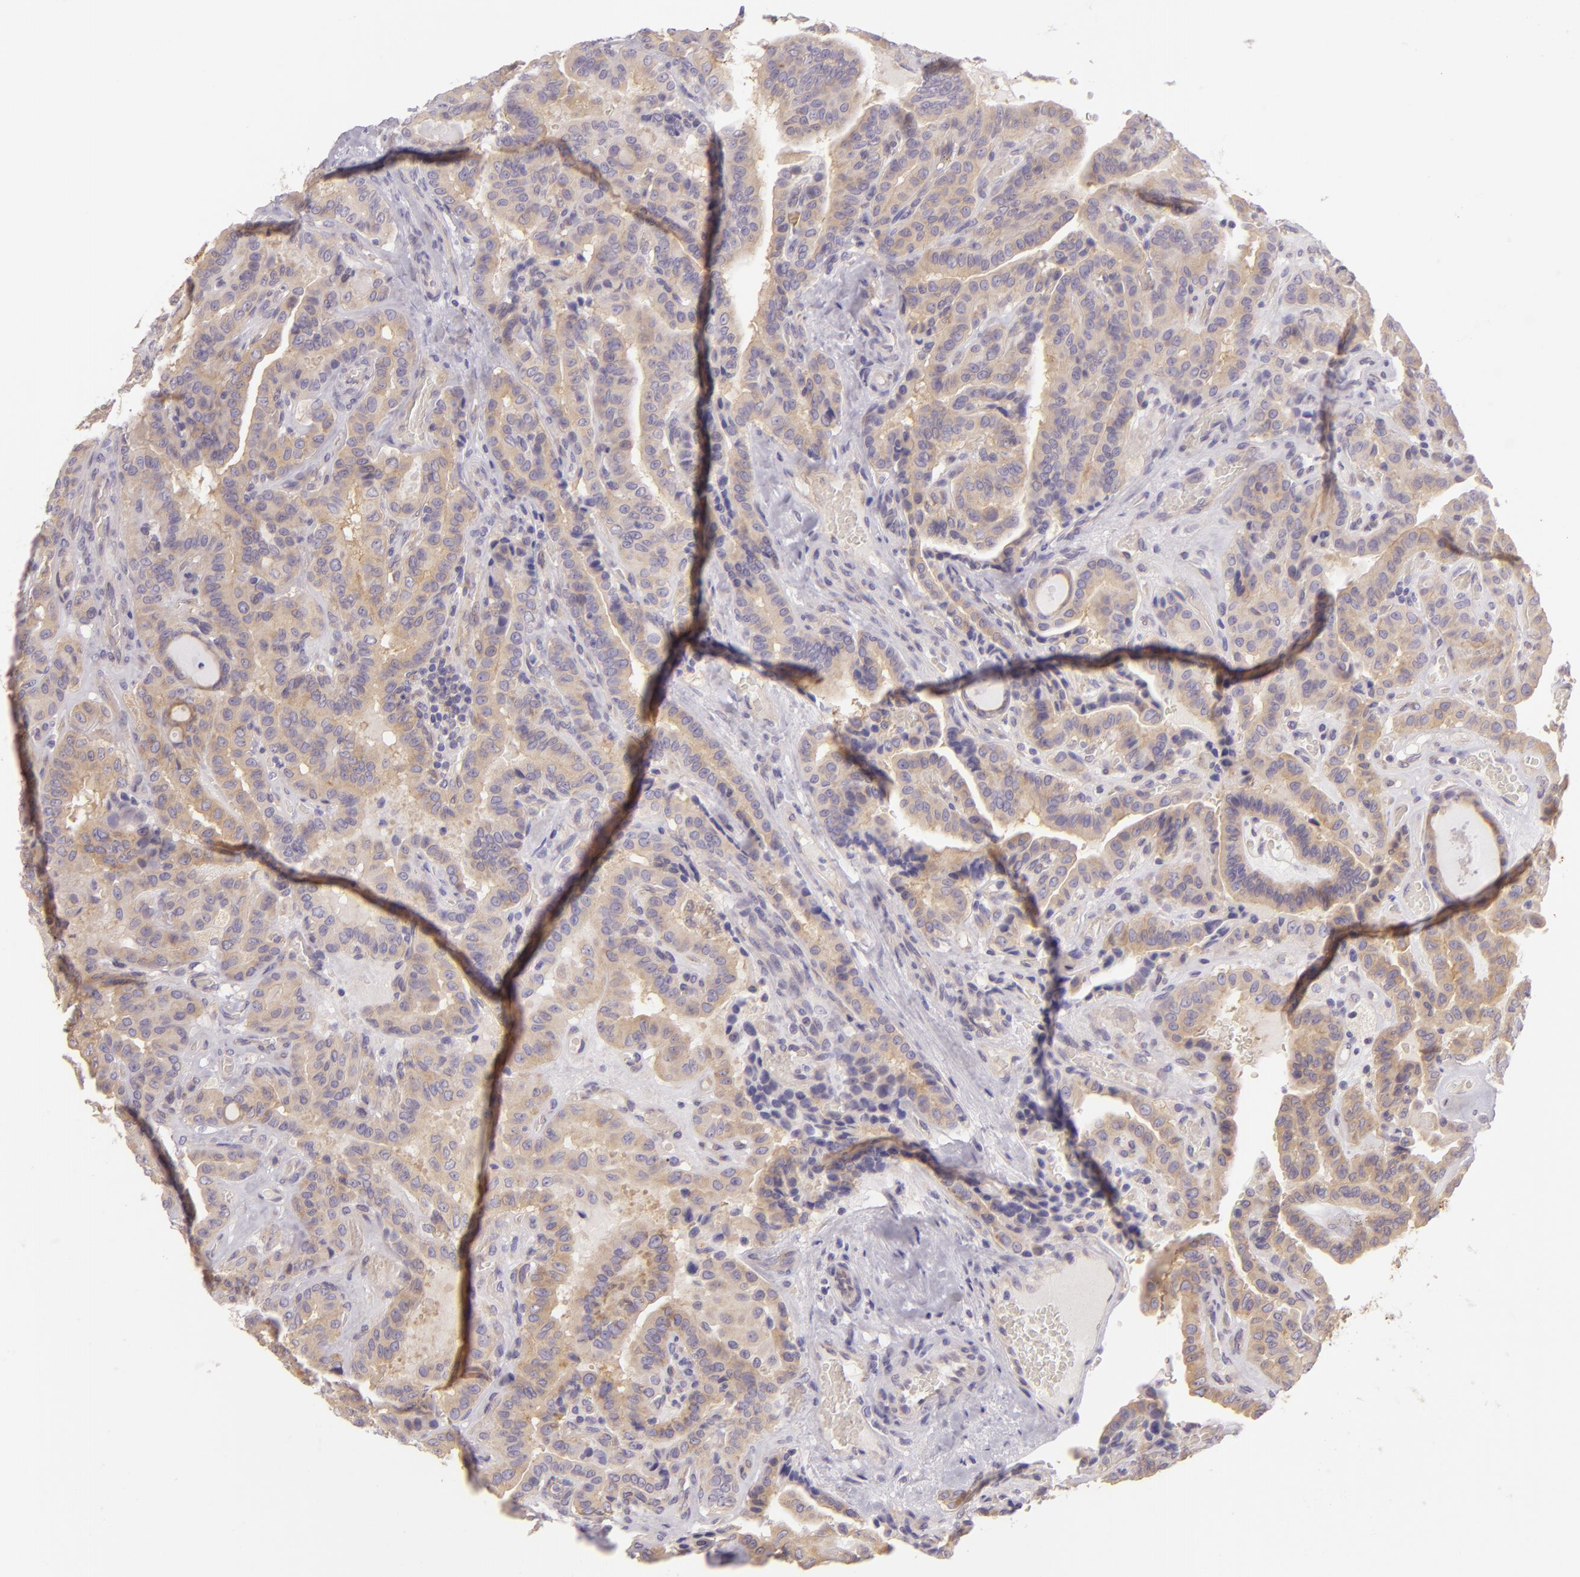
{"staining": {"intensity": "weak", "quantity": ">75%", "location": "cytoplasmic/membranous"}, "tissue": "thyroid cancer", "cell_type": "Tumor cells", "image_type": "cancer", "snomed": [{"axis": "morphology", "description": "Papillary adenocarcinoma, NOS"}, {"axis": "topography", "description": "Thyroid gland"}], "caption": "An immunohistochemistry histopathology image of neoplastic tissue is shown. Protein staining in brown shows weak cytoplasmic/membranous positivity in papillary adenocarcinoma (thyroid) within tumor cells.", "gene": "ZC3H7B", "patient": {"sex": "male", "age": 87}}